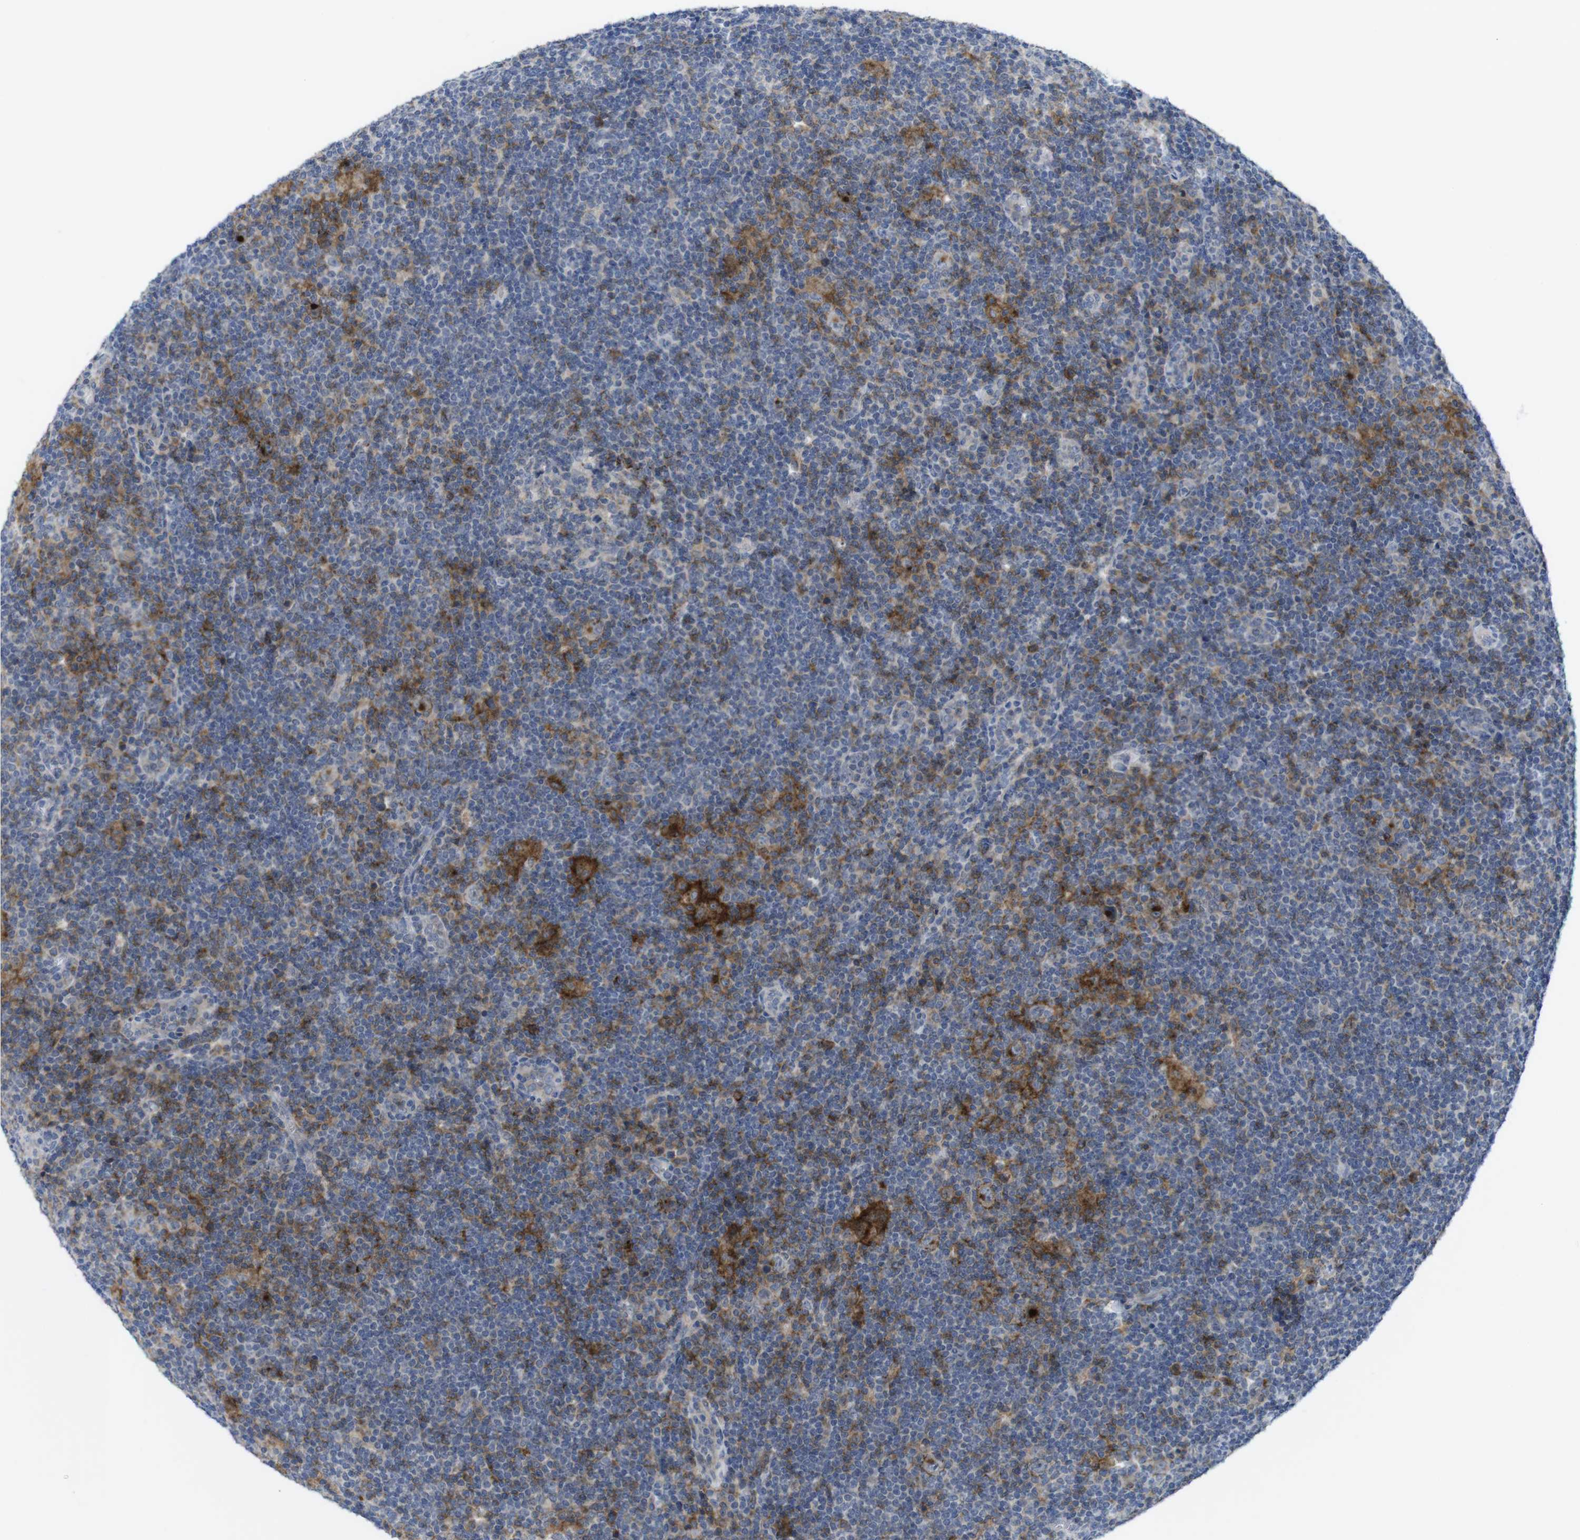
{"staining": {"intensity": "moderate", "quantity": "<25%", "location": "cytoplasmic/membranous"}, "tissue": "lymphoma", "cell_type": "Tumor cells", "image_type": "cancer", "snomed": [{"axis": "morphology", "description": "Hodgkin's disease, NOS"}, {"axis": "topography", "description": "Lymph node"}], "caption": "Protein staining shows moderate cytoplasmic/membranous expression in approximately <25% of tumor cells in lymphoma.", "gene": "SLAMF7", "patient": {"sex": "female", "age": 57}}